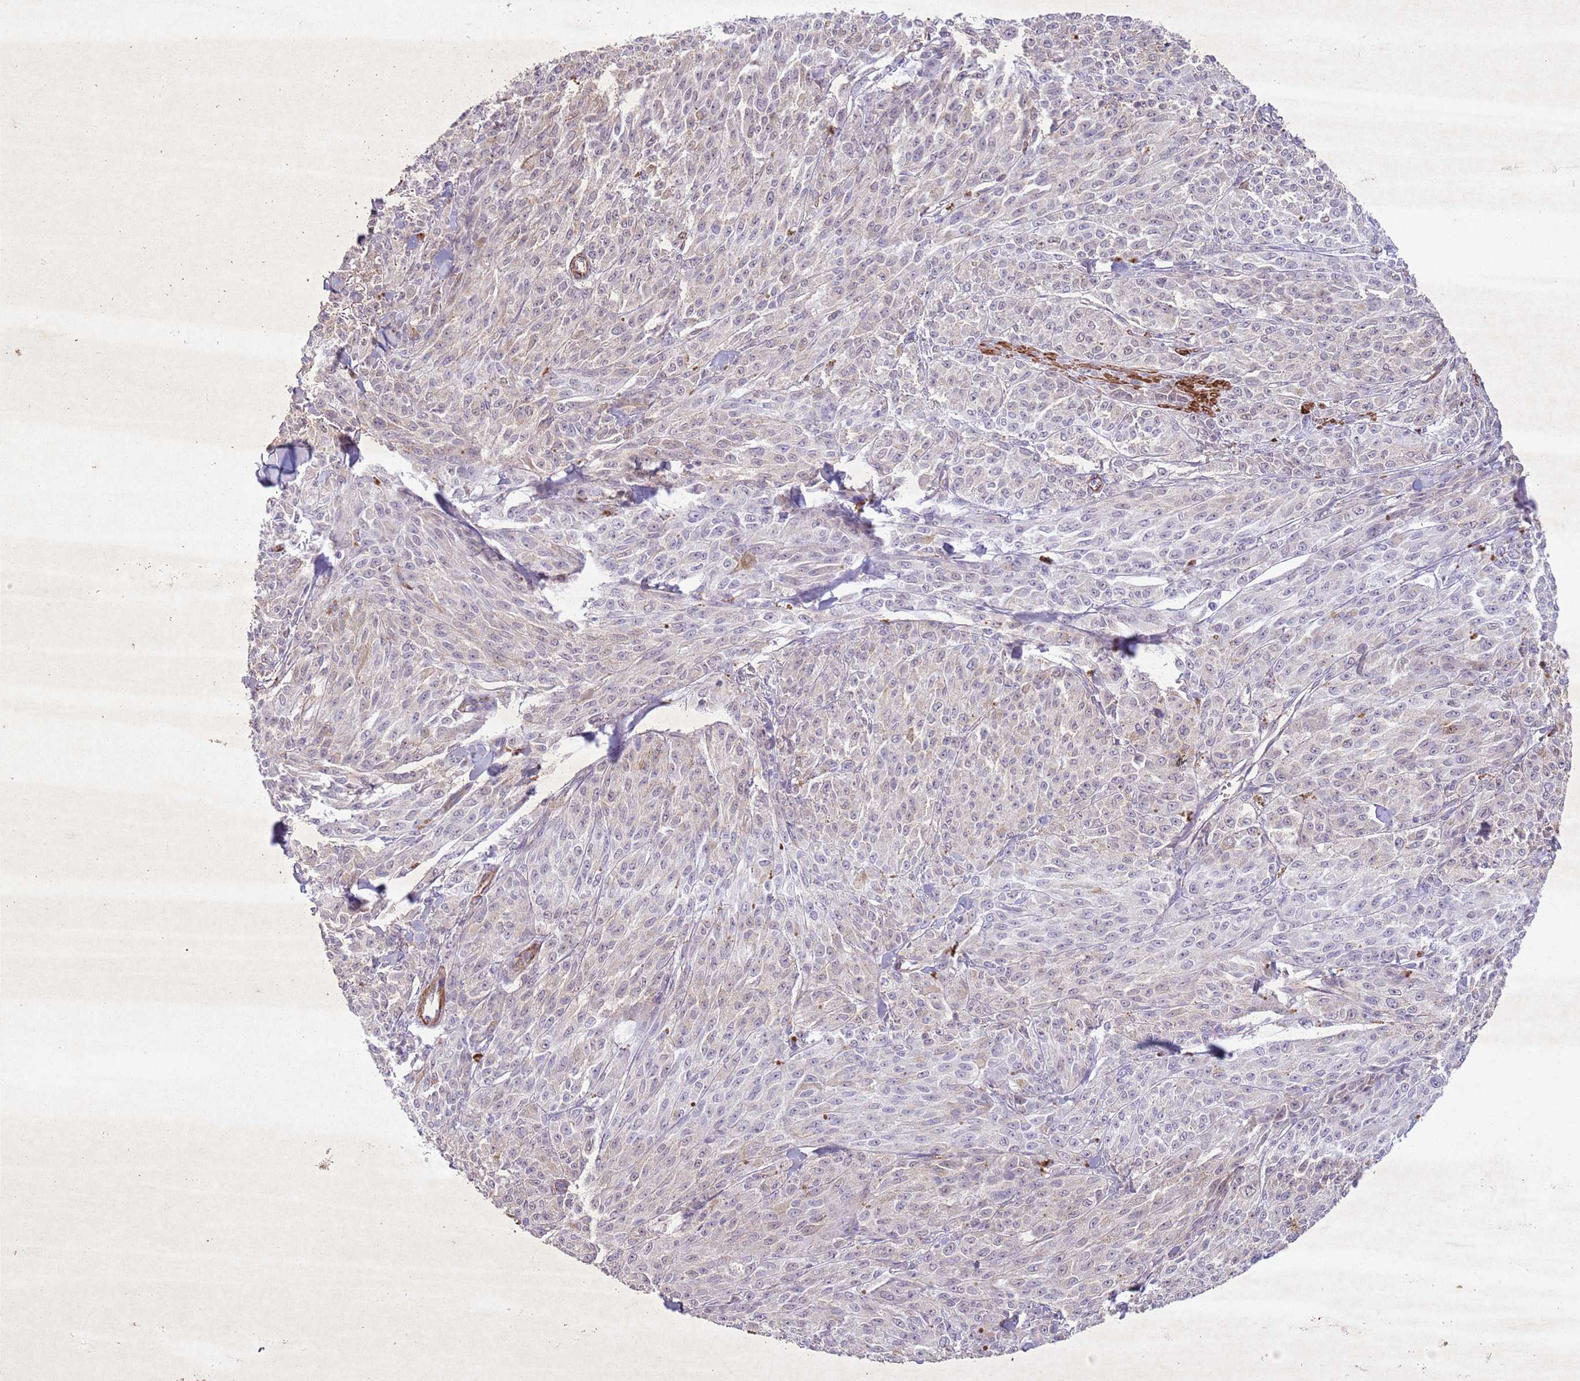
{"staining": {"intensity": "negative", "quantity": "none", "location": "none"}, "tissue": "melanoma", "cell_type": "Tumor cells", "image_type": "cancer", "snomed": [{"axis": "morphology", "description": "Malignant melanoma, NOS"}, {"axis": "topography", "description": "Skin"}], "caption": "An immunohistochemistry (IHC) photomicrograph of malignant melanoma is shown. There is no staining in tumor cells of malignant melanoma.", "gene": "CCNI", "patient": {"sex": "female", "age": 52}}